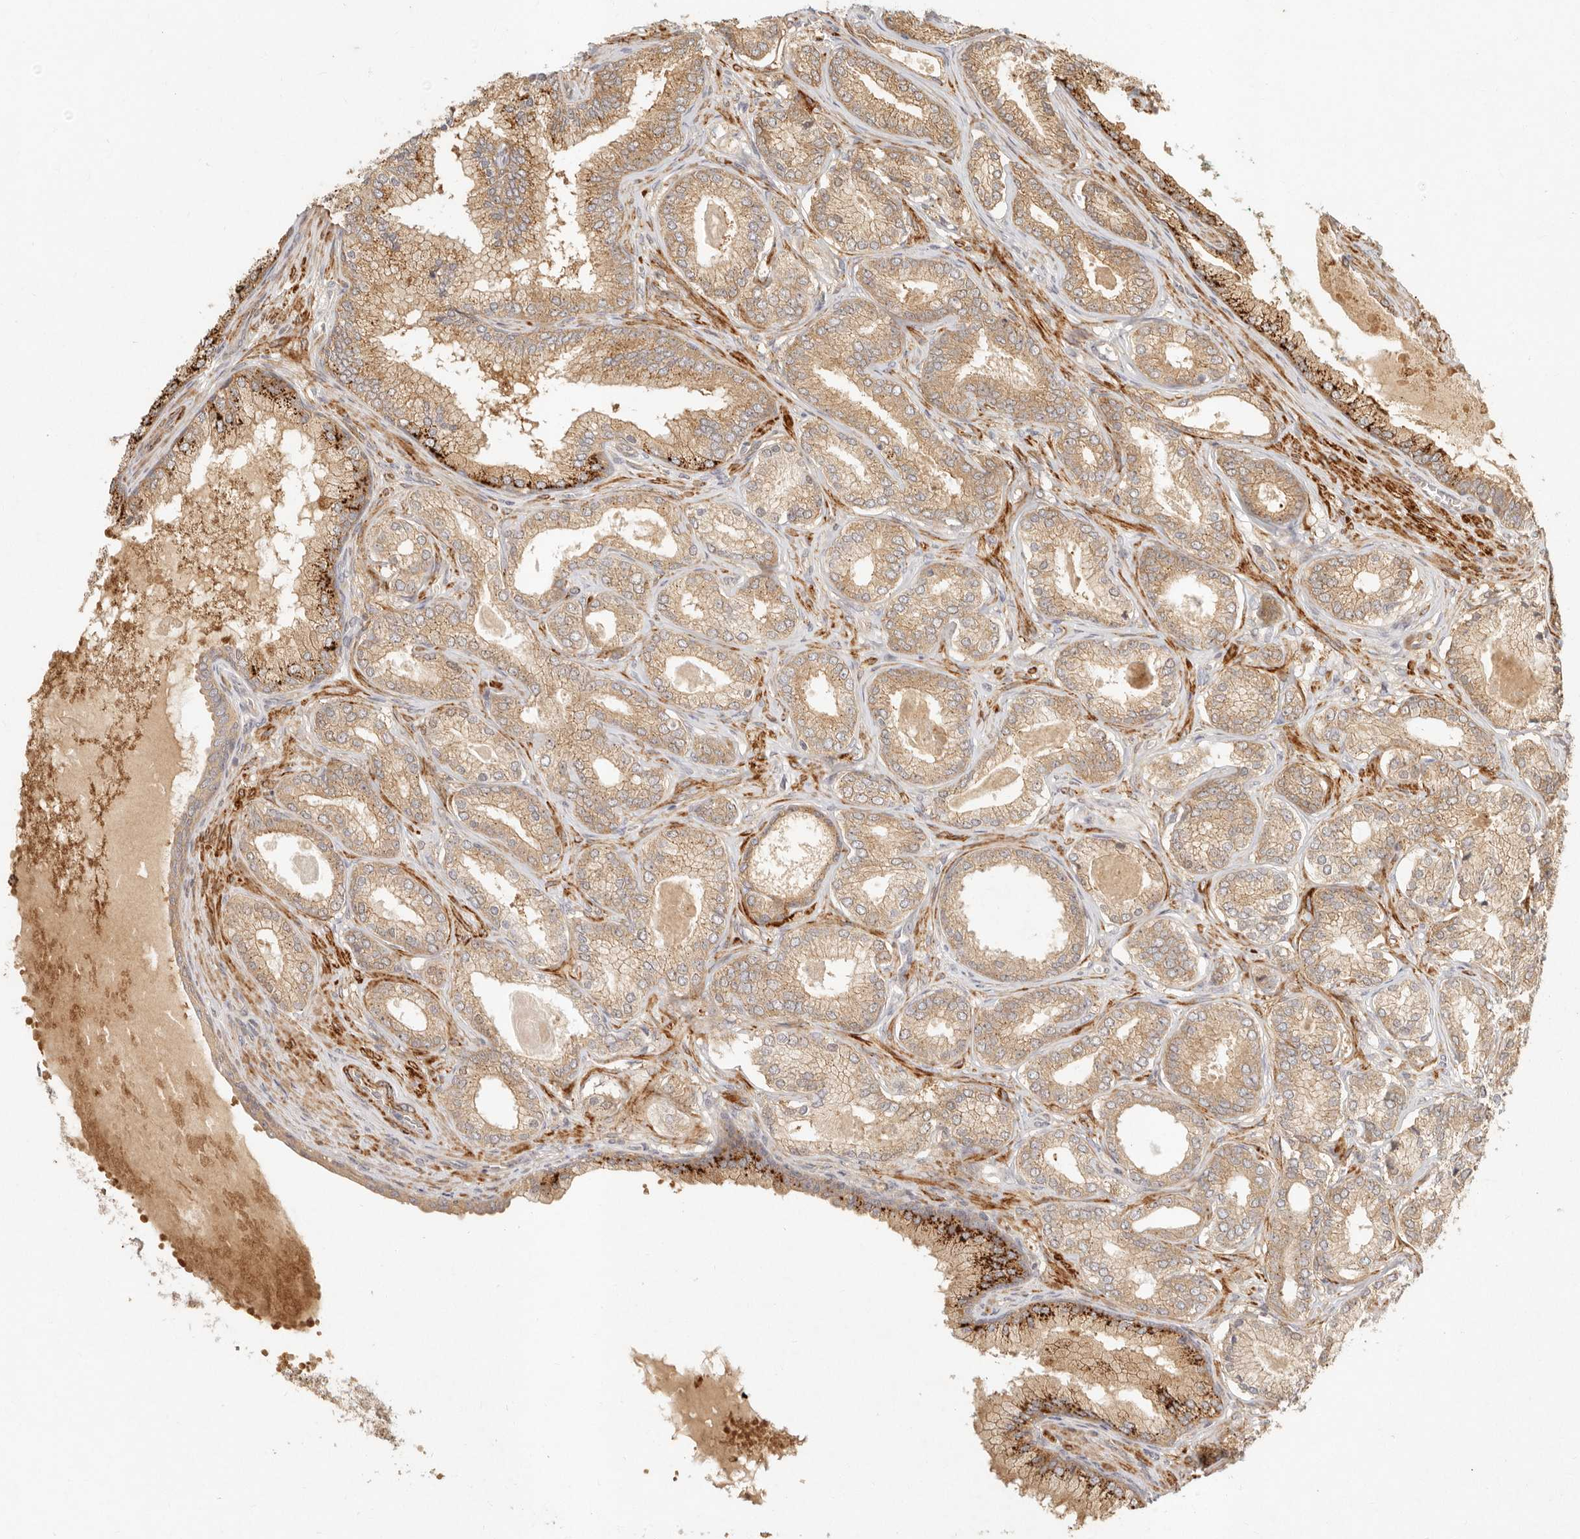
{"staining": {"intensity": "moderate", "quantity": ">75%", "location": "cytoplasmic/membranous"}, "tissue": "prostate cancer", "cell_type": "Tumor cells", "image_type": "cancer", "snomed": [{"axis": "morphology", "description": "Adenocarcinoma, Low grade"}, {"axis": "topography", "description": "Prostate"}], "caption": "Moderate cytoplasmic/membranous positivity for a protein is seen in approximately >75% of tumor cells of prostate cancer using IHC.", "gene": "VIPR1", "patient": {"sex": "male", "age": 70}}